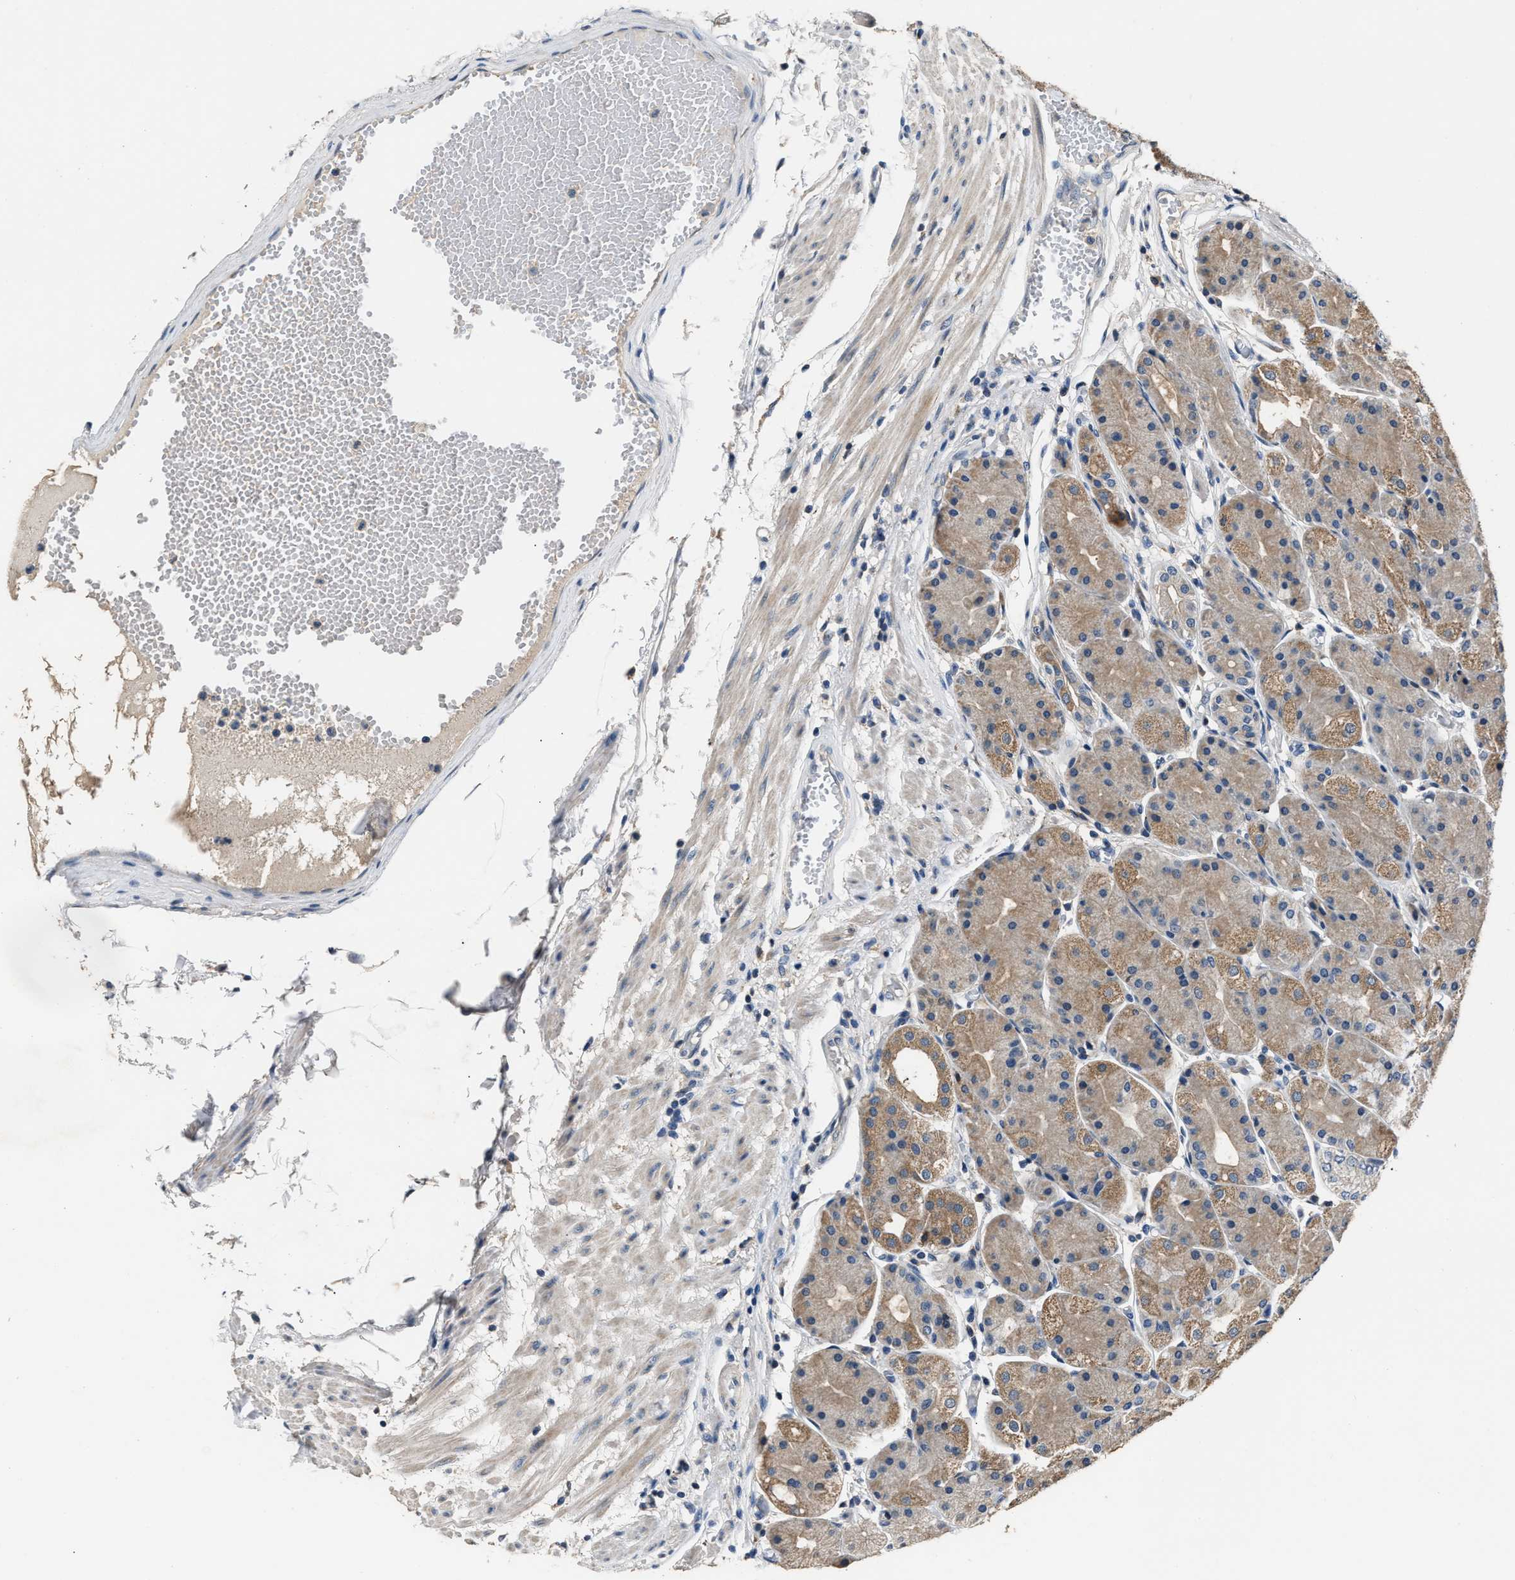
{"staining": {"intensity": "moderate", "quantity": "25%-75%", "location": "cytoplasmic/membranous"}, "tissue": "stomach", "cell_type": "Glandular cells", "image_type": "normal", "snomed": [{"axis": "morphology", "description": "Normal tissue, NOS"}, {"axis": "topography", "description": "Stomach, upper"}], "caption": "Immunohistochemistry (IHC) (DAB (3,3'-diaminobenzidine)) staining of benign stomach displays moderate cytoplasmic/membranous protein expression in about 25%-75% of glandular cells.", "gene": "DNAJC24", "patient": {"sex": "male", "age": 72}}